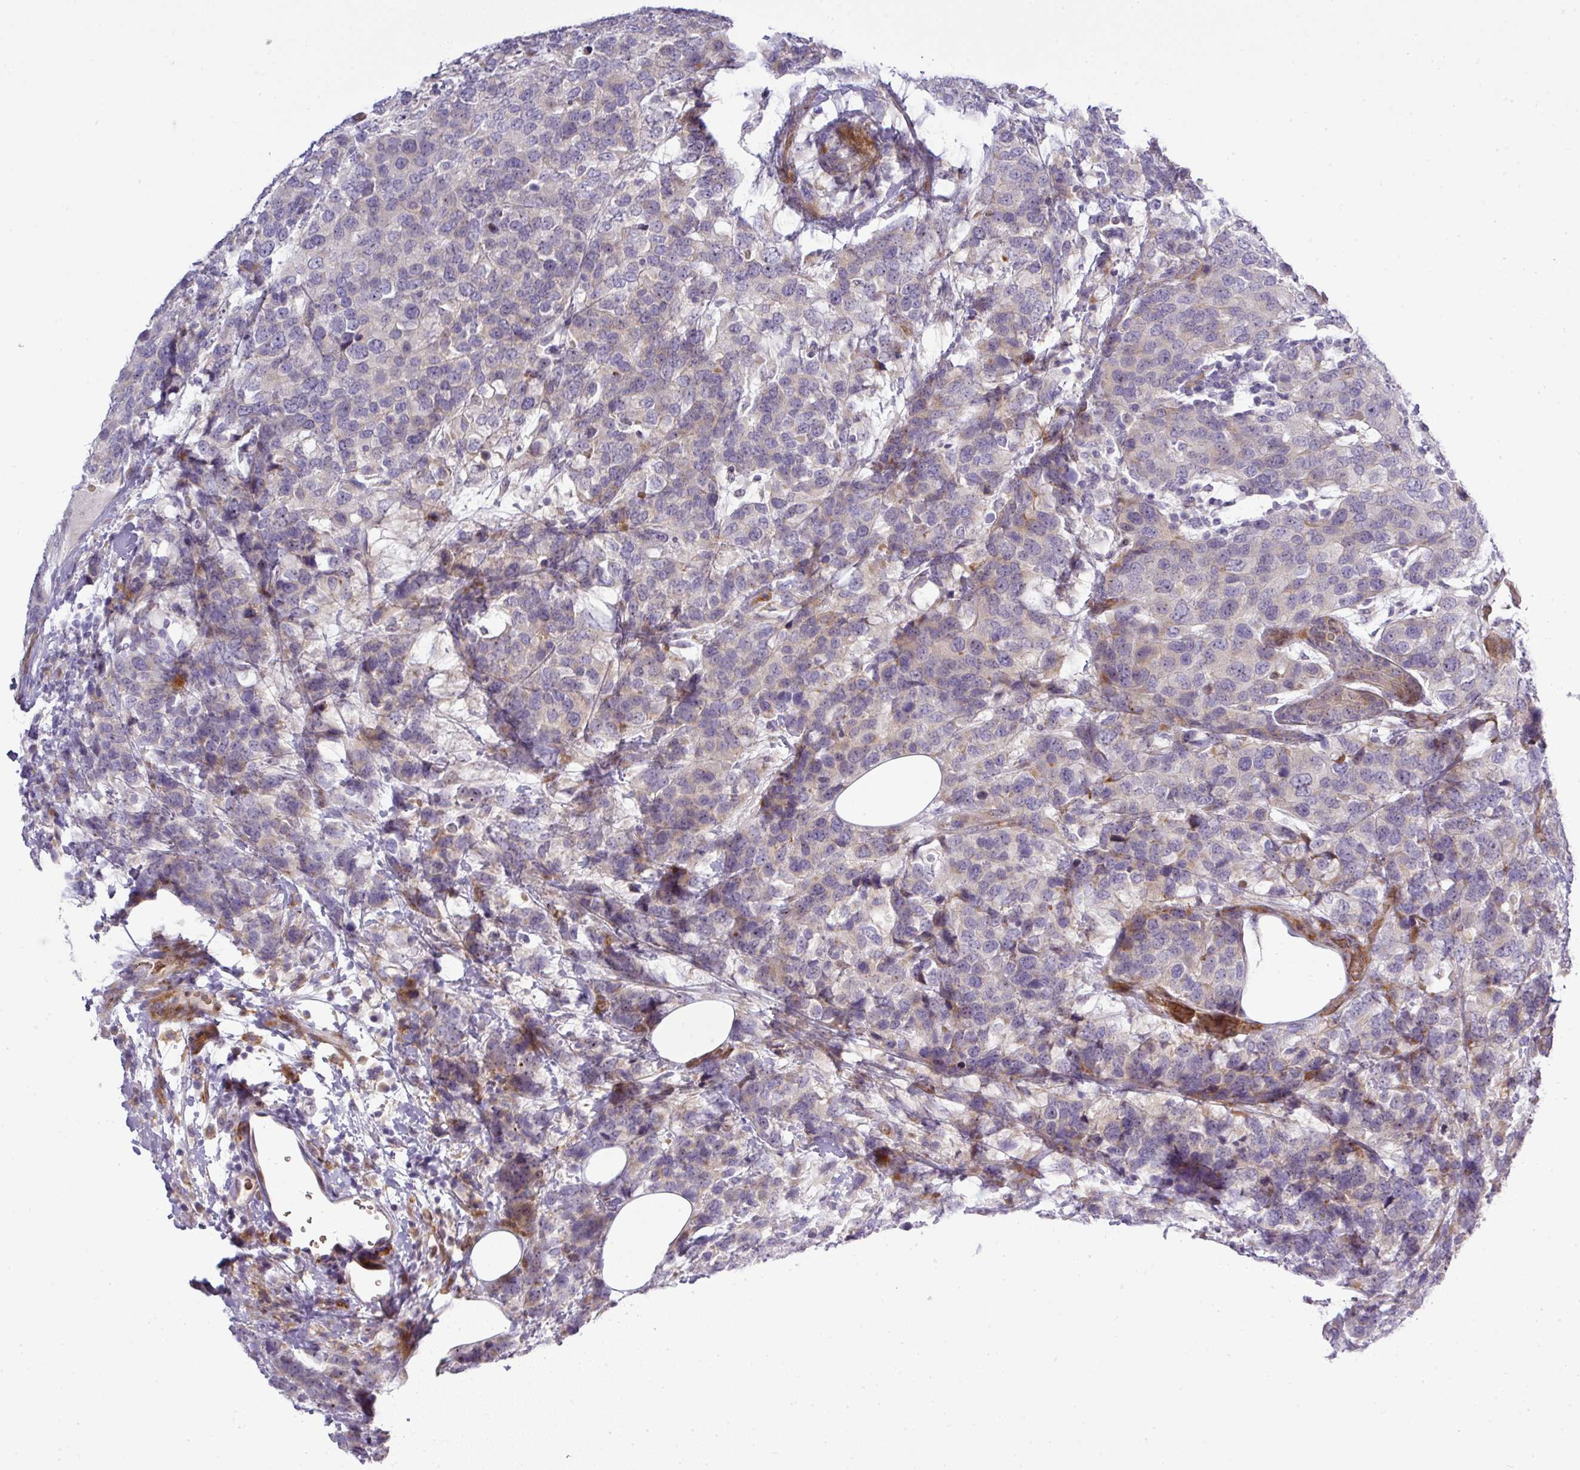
{"staining": {"intensity": "negative", "quantity": "none", "location": "none"}, "tissue": "breast cancer", "cell_type": "Tumor cells", "image_type": "cancer", "snomed": [{"axis": "morphology", "description": "Lobular carcinoma"}, {"axis": "topography", "description": "Breast"}], "caption": "DAB immunohistochemical staining of human lobular carcinoma (breast) reveals no significant positivity in tumor cells. (DAB IHC, high magnification).", "gene": "ATP6V1F", "patient": {"sex": "female", "age": 59}}